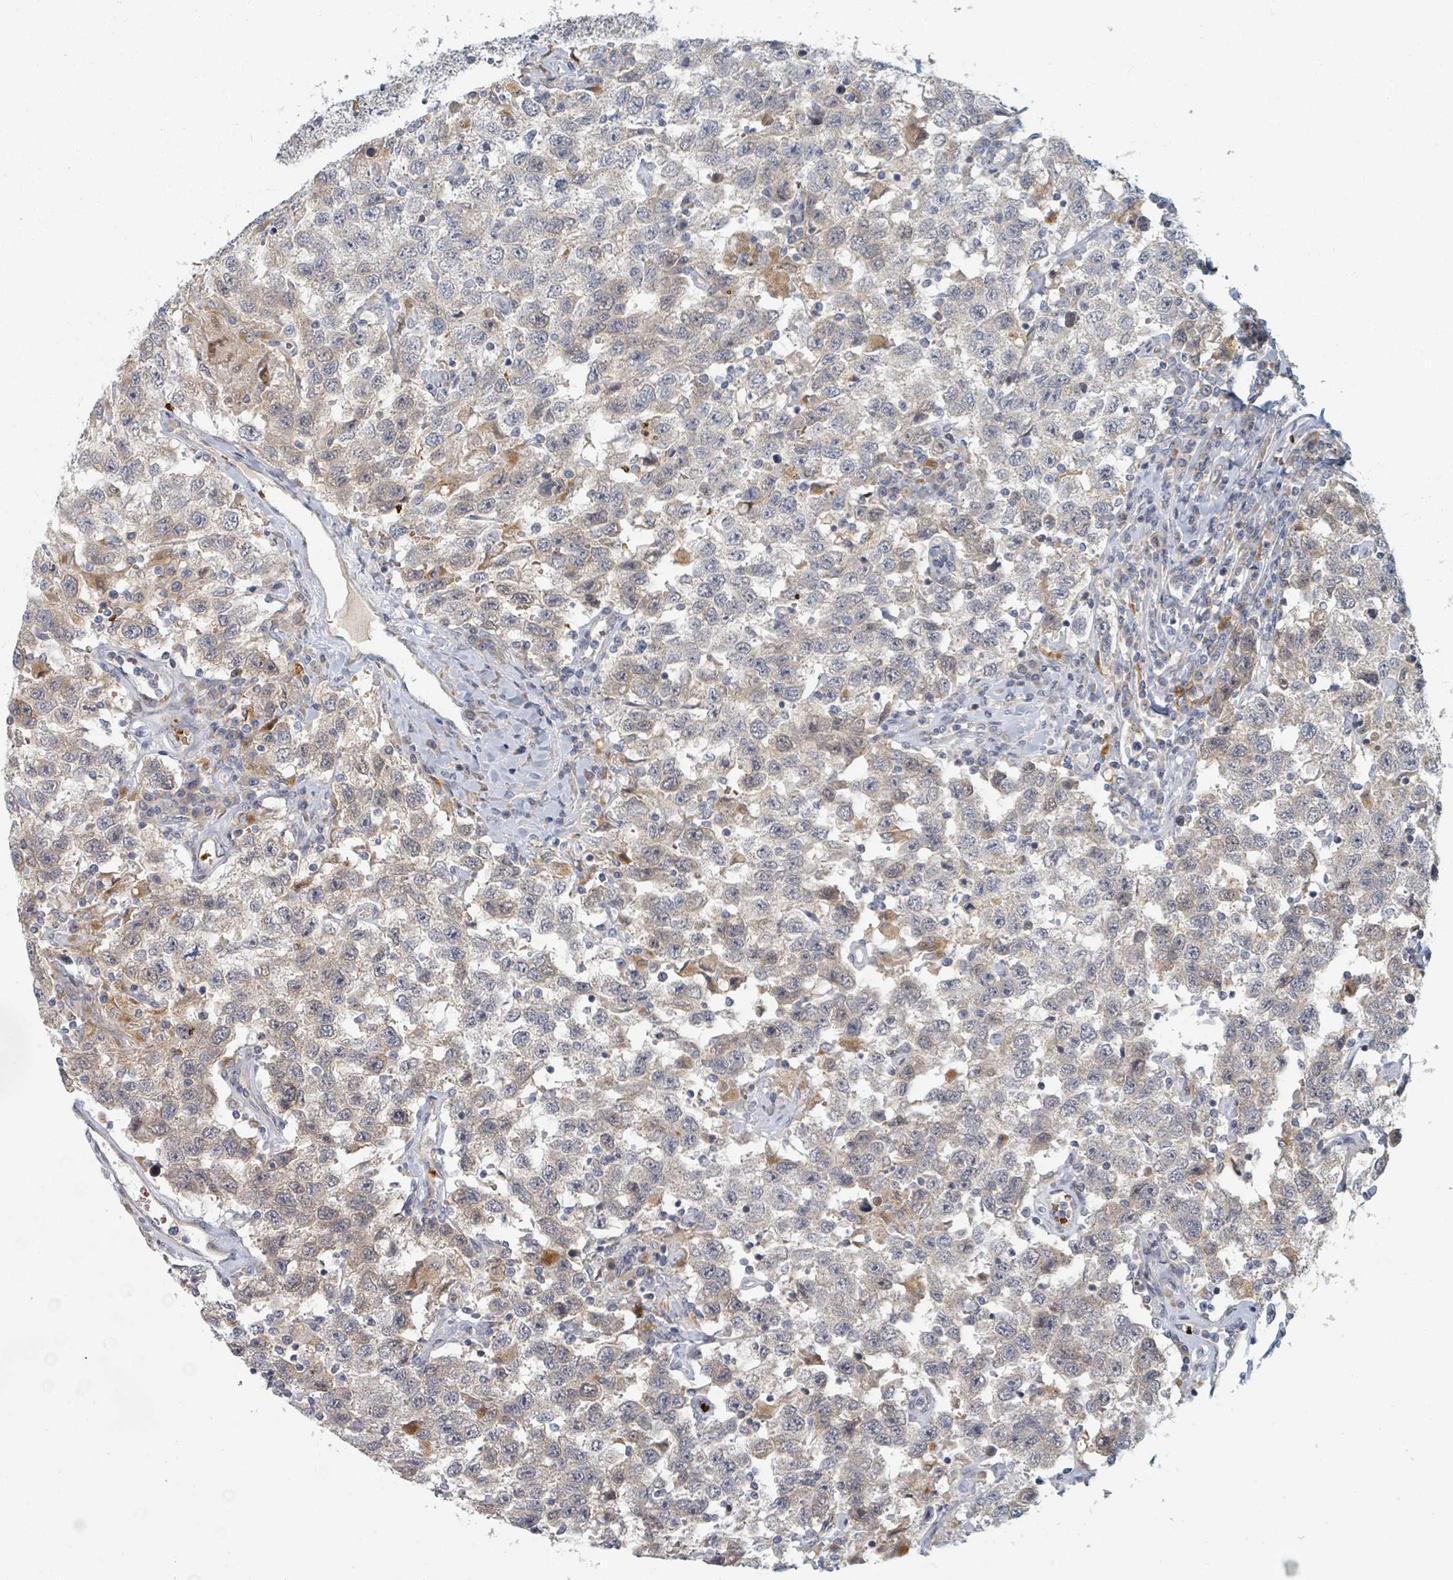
{"staining": {"intensity": "negative", "quantity": "none", "location": "none"}, "tissue": "testis cancer", "cell_type": "Tumor cells", "image_type": "cancer", "snomed": [{"axis": "morphology", "description": "Seminoma, NOS"}, {"axis": "topography", "description": "Testis"}], "caption": "The IHC histopathology image has no significant staining in tumor cells of seminoma (testis) tissue.", "gene": "TRPC4AP", "patient": {"sex": "male", "age": 41}}